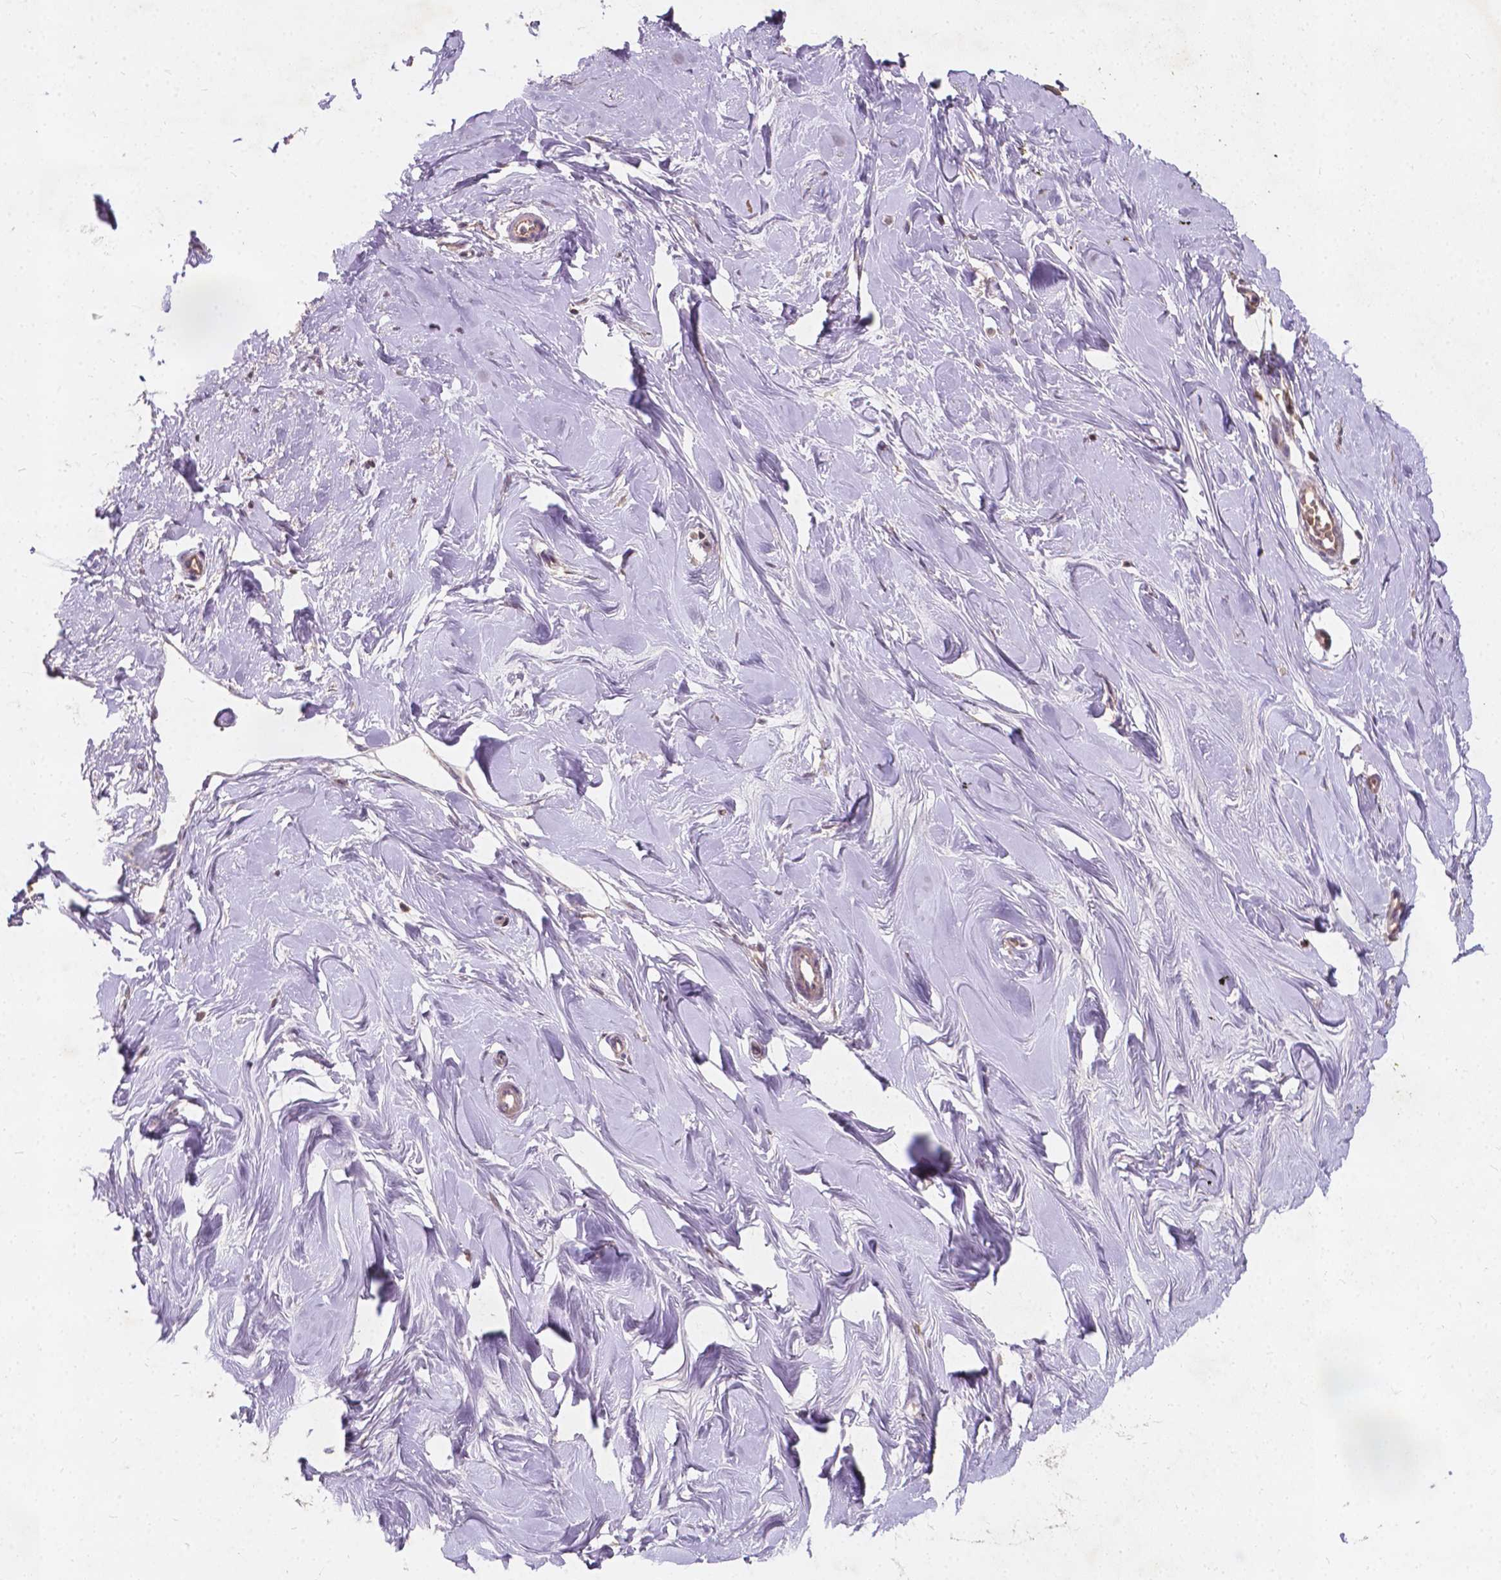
{"staining": {"intensity": "weak", "quantity": ">75%", "location": "cytoplasmic/membranous"}, "tissue": "breast", "cell_type": "Adipocytes", "image_type": "normal", "snomed": [{"axis": "morphology", "description": "Normal tissue, NOS"}, {"axis": "topography", "description": "Breast"}], "caption": "Immunohistochemistry micrograph of benign breast: breast stained using immunohistochemistry (IHC) displays low levels of weak protein expression localized specifically in the cytoplasmic/membranous of adipocytes, appearing as a cytoplasmic/membranous brown color.", "gene": "DUSP16", "patient": {"sex": "female", "age": 27}}